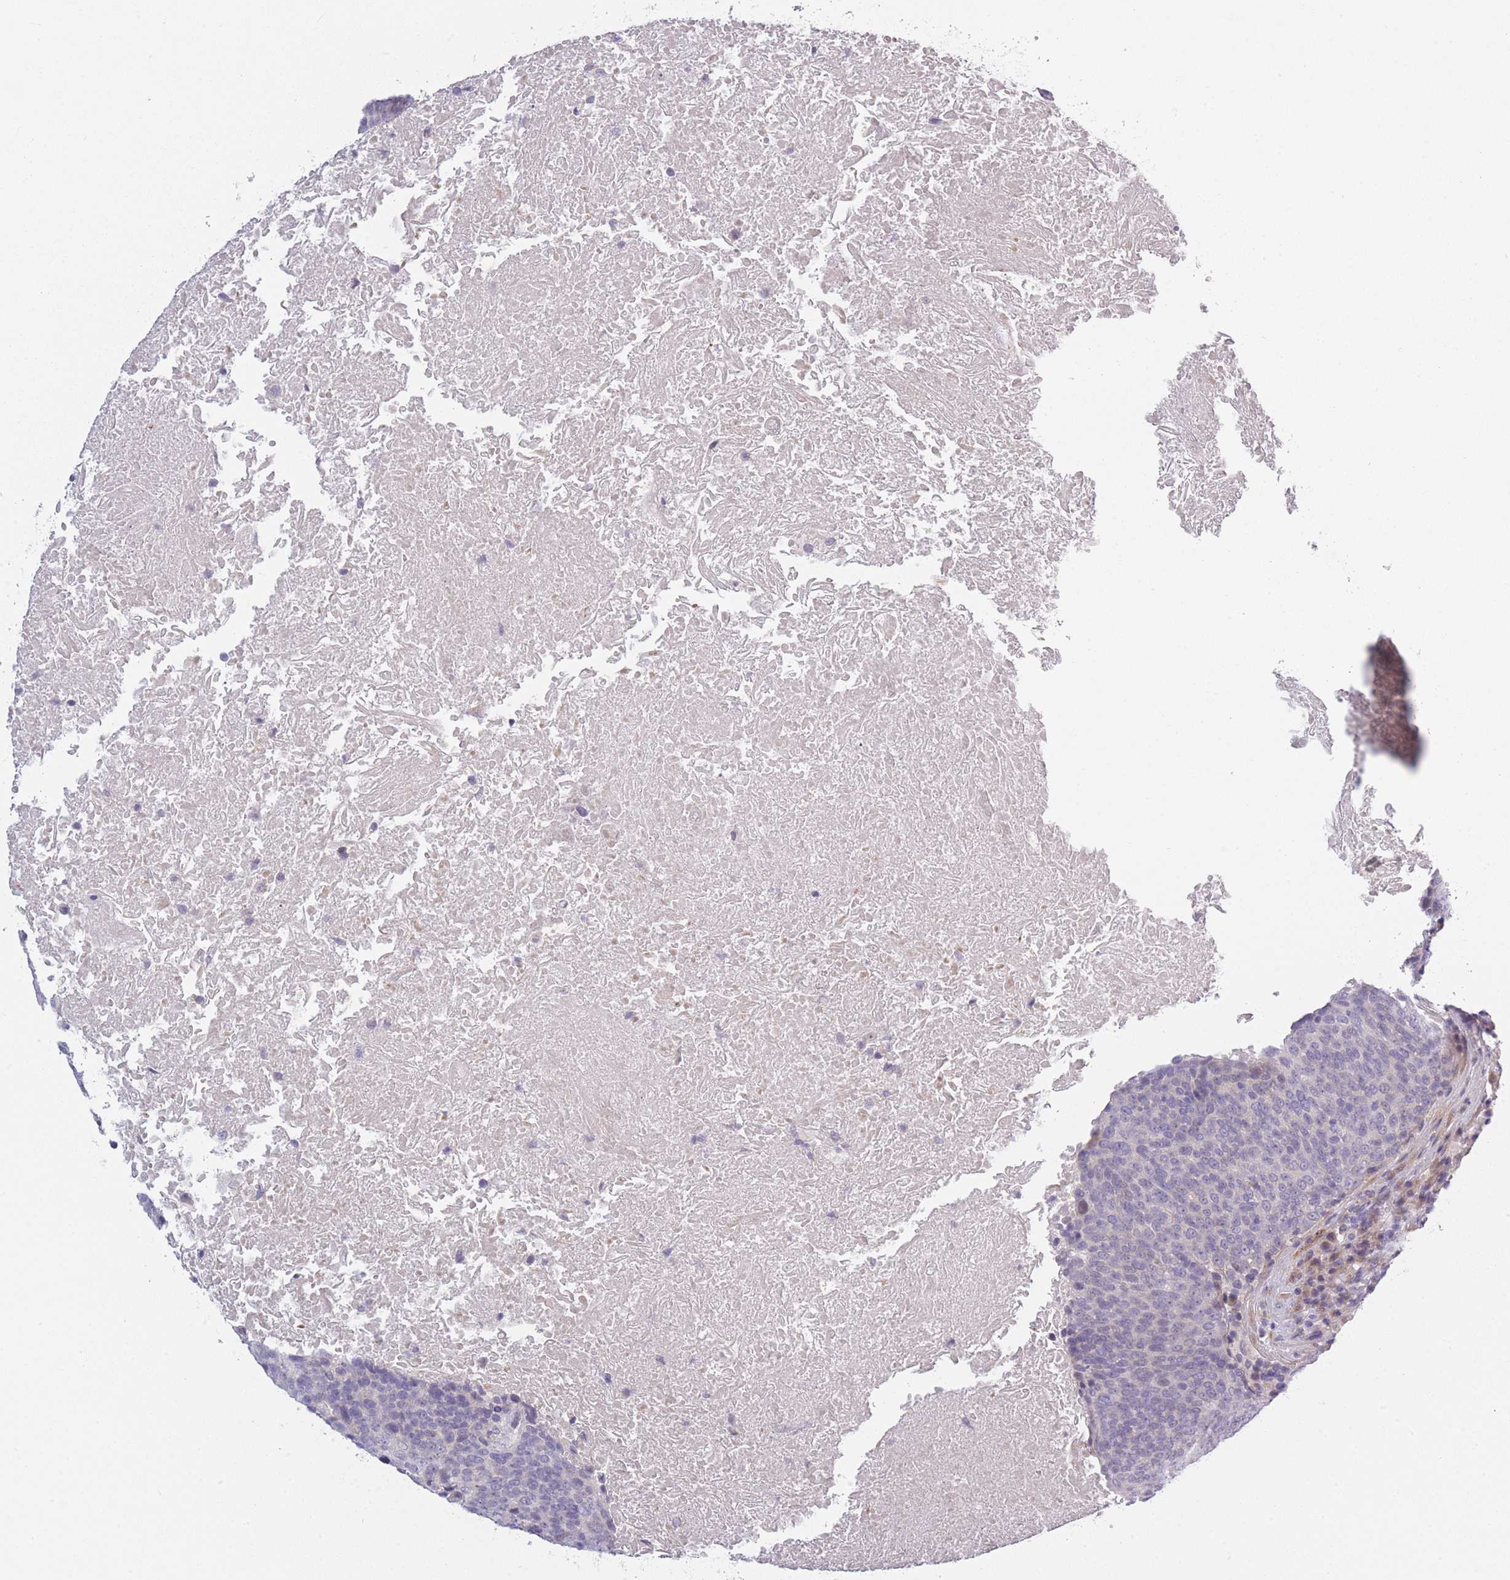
{"staining": {"intensity": "negative", "quantity": "none", "location": "none"}, "tissue": "head and neck cancer", "cell_type": "Tumor cells", "image_type": "cancer", "snomed": [{"axis": "morphology", "description": "Squamous cell carcinoma, NOS"}, {"axis": "morphology", "description": "Squamous cell carcinoma, metastatic, NOS"}, {"axis": "topography", "description": "Lymph node"}, {"axis": "topography", "description": "Head-Neck"}], "caption": "Immunohistochemistry of human head and neck squamous cell carcinoma reveals no expression in tumor cells.", "gene": "SLC7A6", "patient": {"sex": "male", "age": 62}}